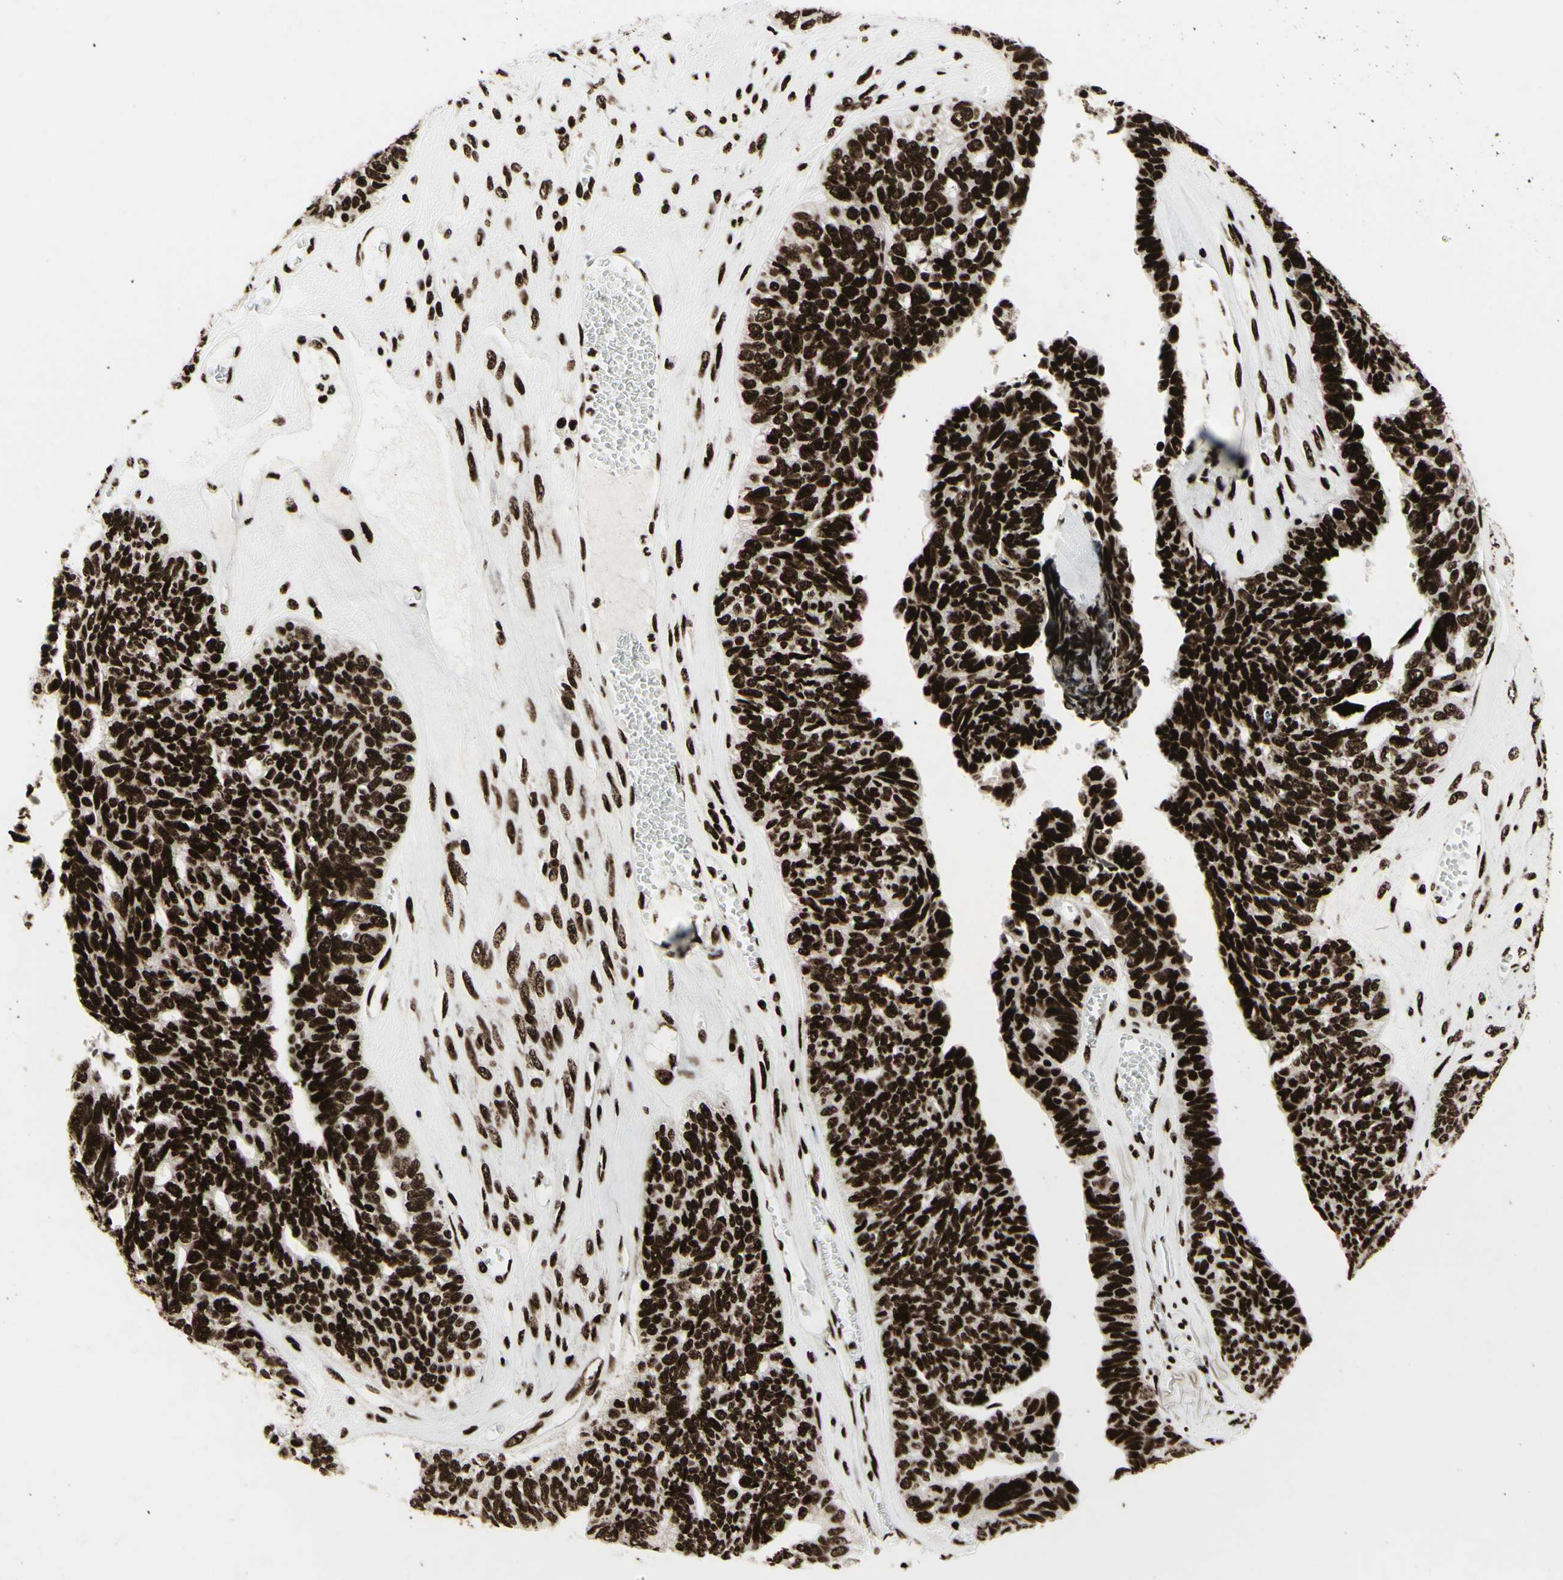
{"staining": {"intensity": "strong", "quantity": ">75%", "location": "nuclear"}, "tissue": "ovarian cancer", "cell_type": "Tumor cells", "image_type": "cancer", "snomed": [{"axis": "morphology", "description": "Cystadenocarcinoma, serous, NOS"}, {"axis": "topography", "description": "Ovary"}], "caption": "About >75% of tumor cells in human serous cystadenocarcinoma (ovarian) display strong nuclear protein positivity as visualized by brown immunohistochemical staining.", "gene": "U2AF2", "patient": {"sex": "female", "age": 79}}